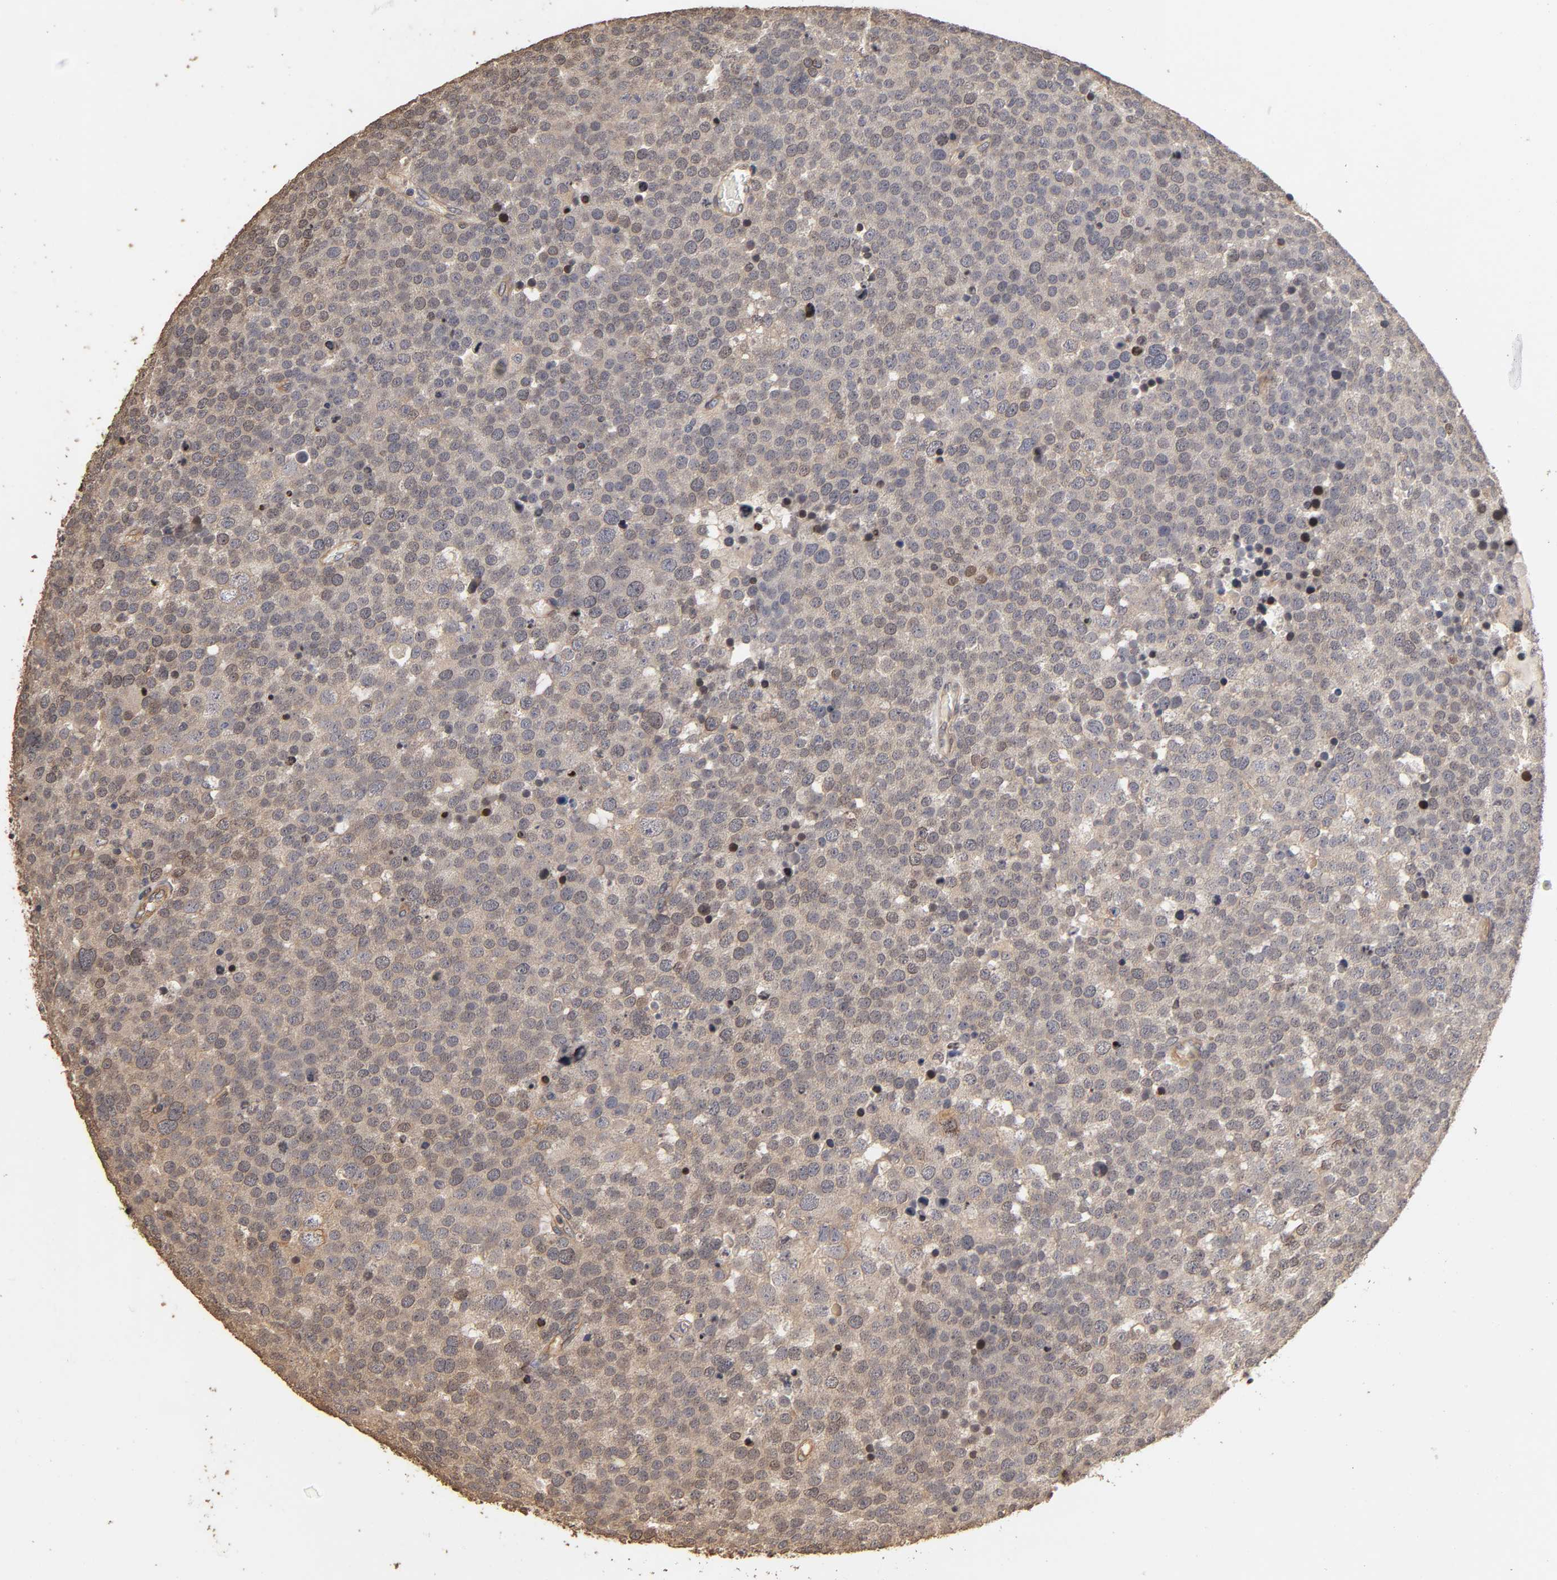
{"staining": {"intensity": "weak", "quantity": ">75%", "location": "cytoplasmic/membranous,nuclear"}, "tissue": "testis cancer", "cell_type": "Tumor cells", "image_type": "cancer", "snomed": [{"axis": "morphology", "description": "Seminoma, NOS"}, {"axis": "topography", "description": "Testis"}], "caption": "A photomicrograph showing weak cytoplasmic/membranous and nuclear staining in approximately >75% of tumor cells in testis cancer (seminoma), as visualized by brown immunohistochemical staining.", "gene": "VSIG4", "patient": {"sex": "male", "age": 71}}